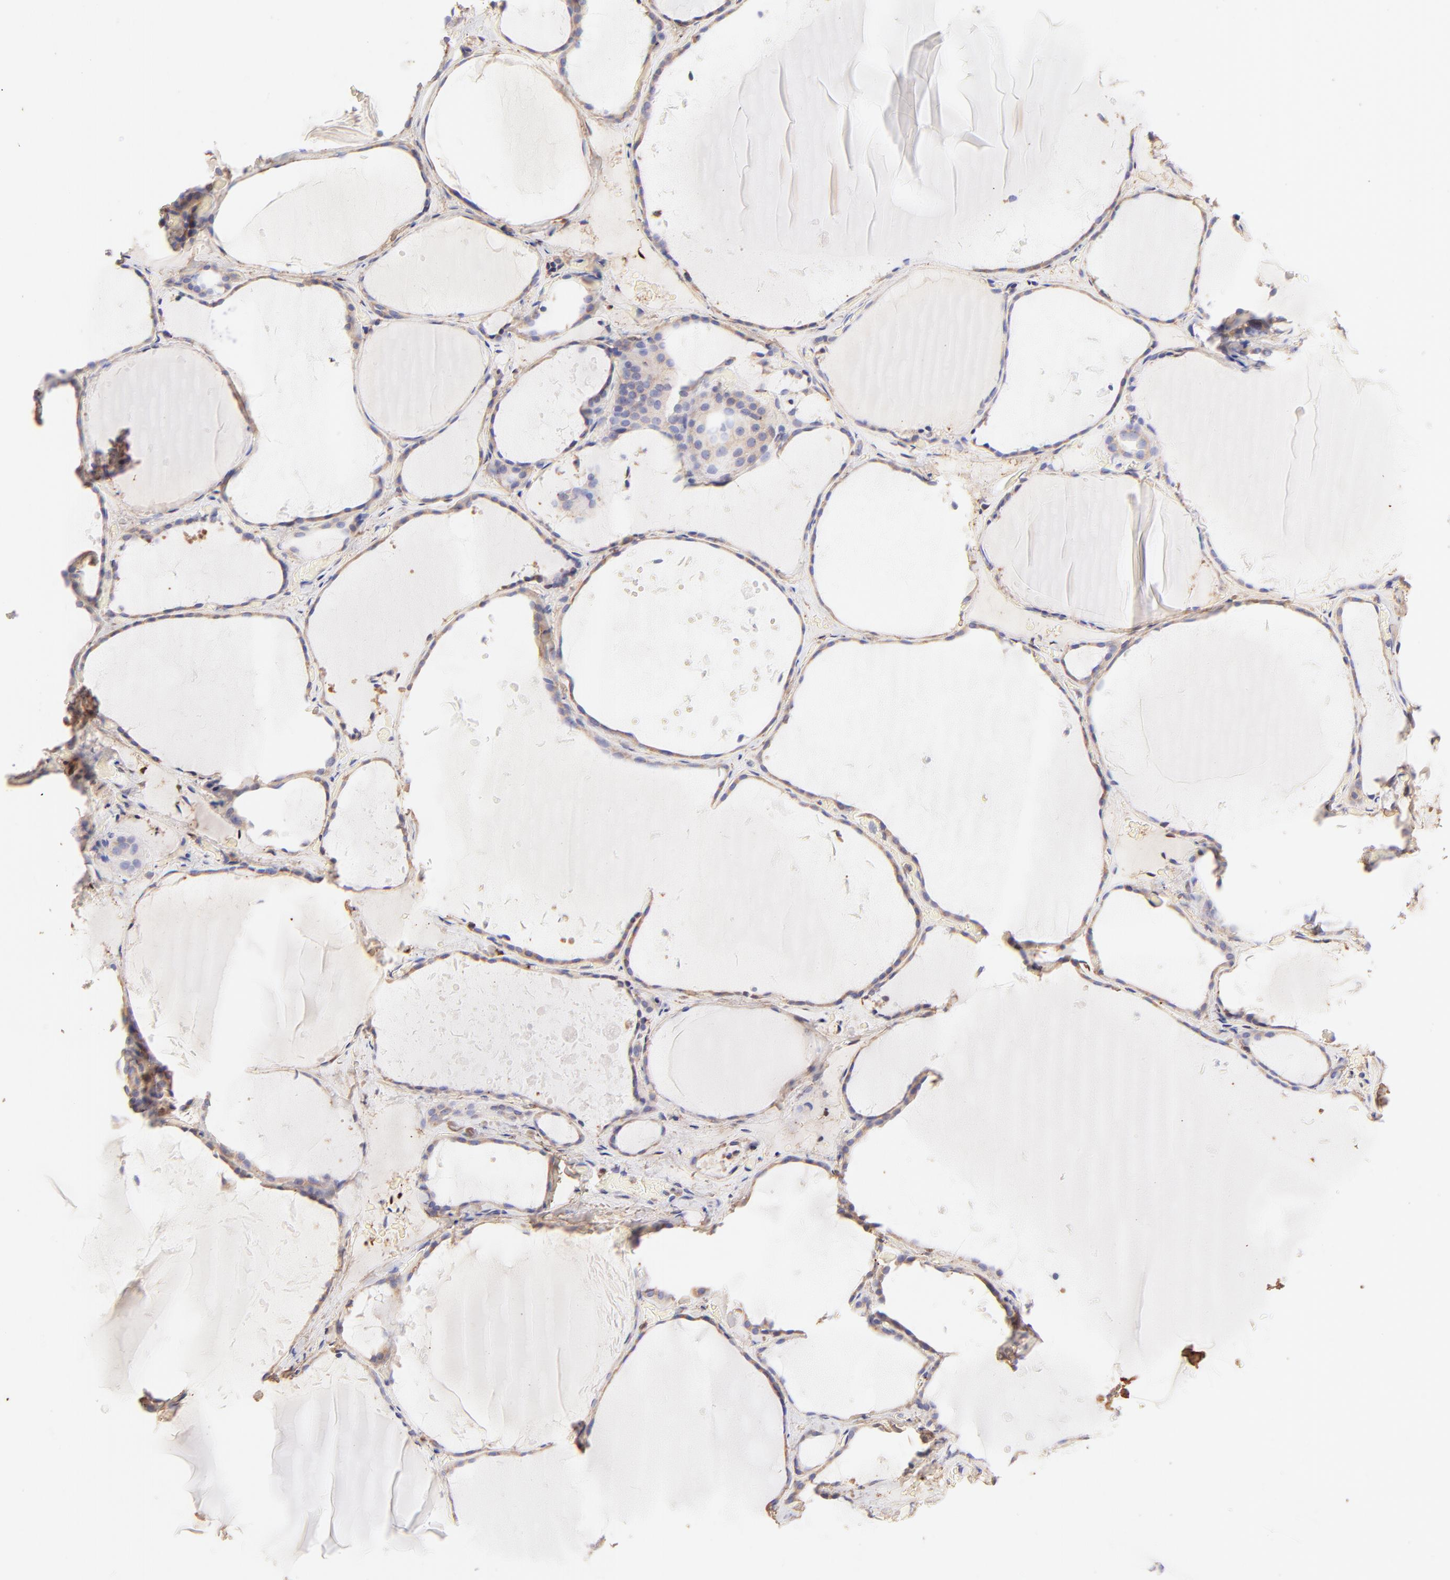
{"staining": {"intensity": "moderate", "quantity": ">75%", "location": "cytoplasmic/membranous"}, "tissue": "thyroid gland", "cell_type": "Glandular cells", "image_type": "normal", "snomed": [{"axis": "morphology", "description": "Normal tissue, NOS"}, {"axis": "topography", "description": "Thyroid gland"}], "caption": "A photomicrograph of human thyroid gland stained for a protein shows moderate cytoplasmic/membranous brown staining in glandular cells. The protein of interest is shown in brown color, while the nuclei are stained blue.", "gene": "BGN", "patient": {"sex": "female", "age": 22}}